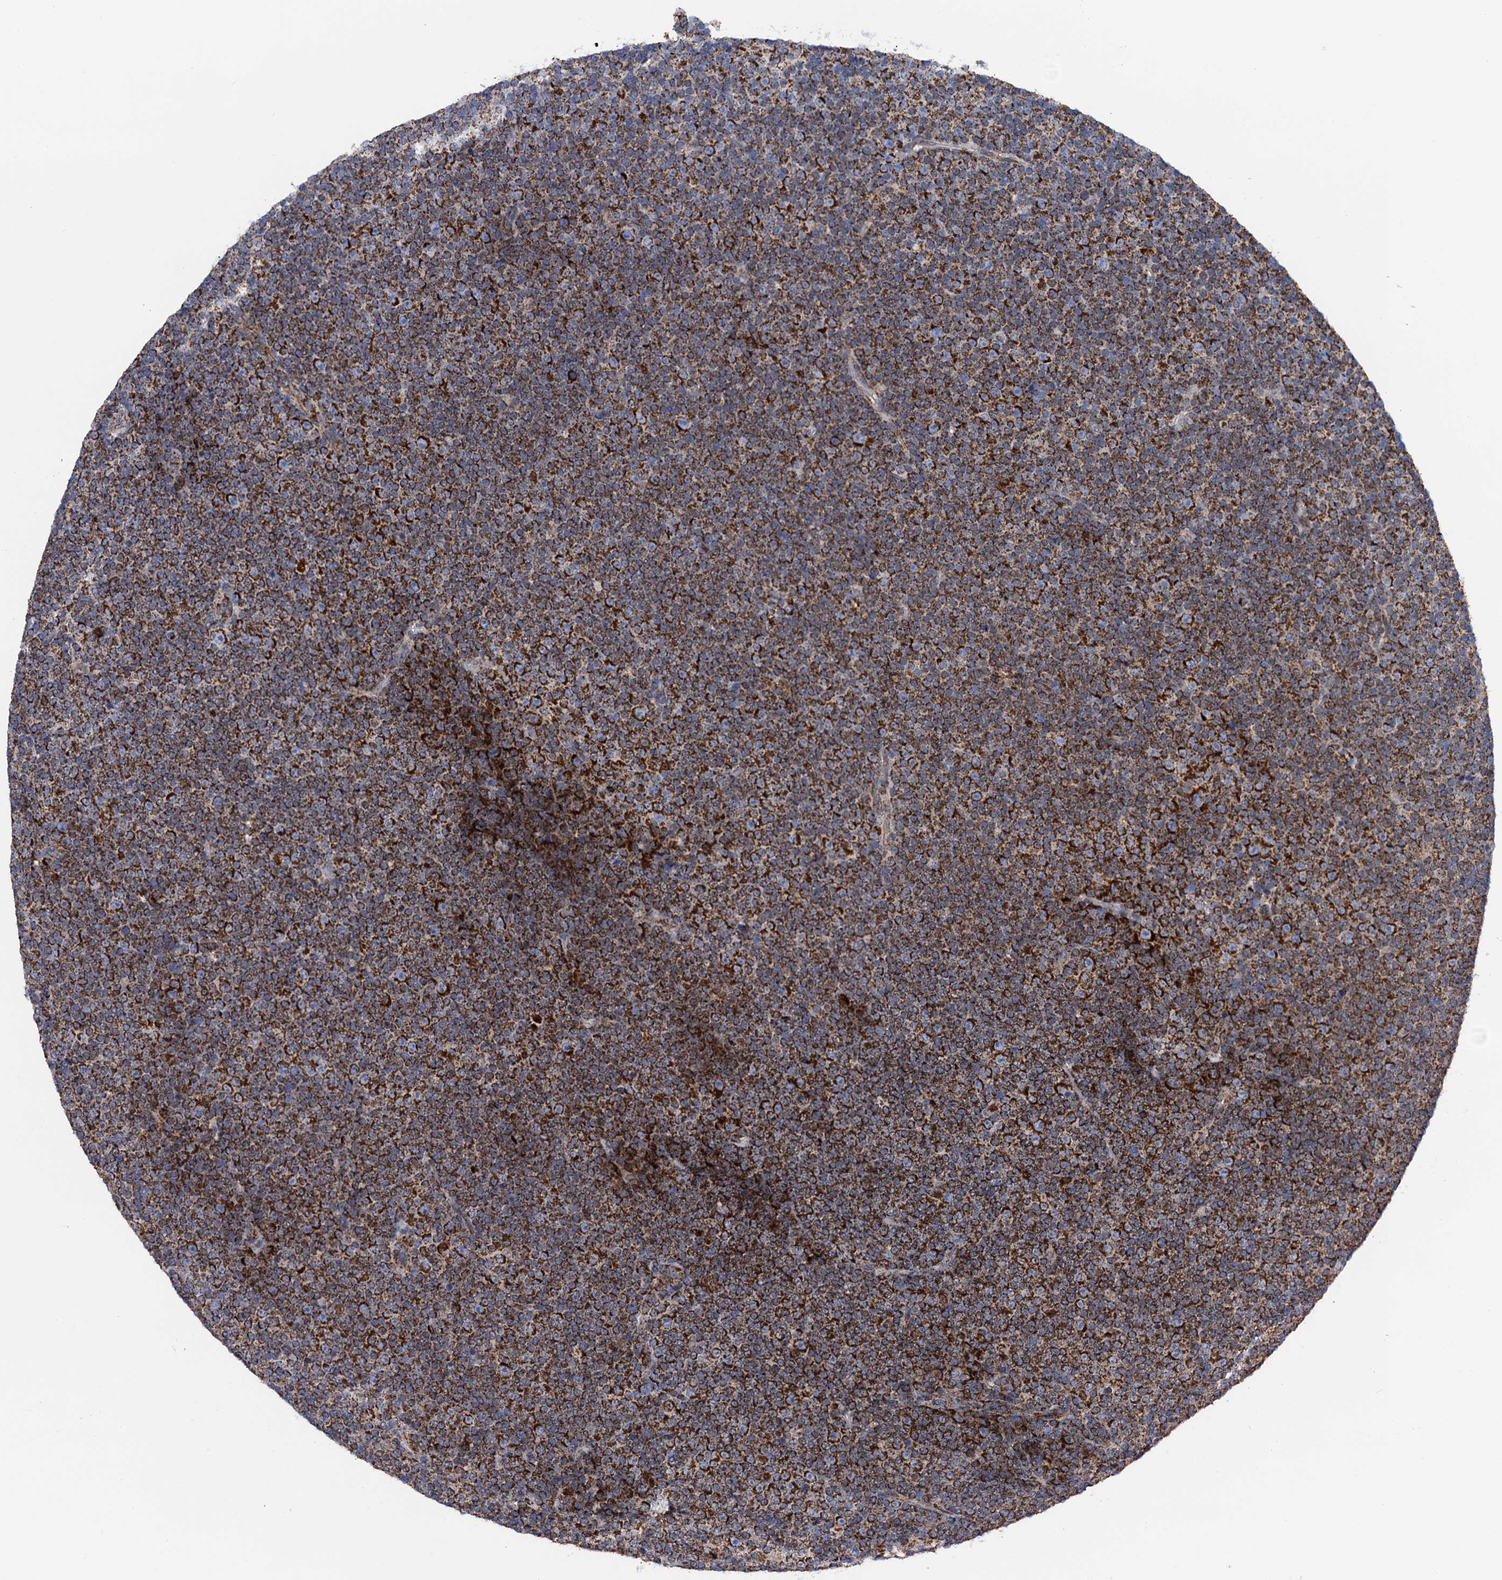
{"staining": {"intensity": "strong", "quantity": ">75%", "location": "cytoplasmic/membranous"}, "tissue": "lymphoma", "cell_type": "Tumor cells", "image_type": "cancer", "snomed": [{"axis": "morphology", "description": "Malignant lymphoma, non-Hodgkin's type, Low grade"}, {"axis": "topography", "description": "Lymph node"}], "caption": "This photomicrograph displays IHC staining of human lymphoma, with high strong cytoplasmic/membranous staining in approximately >75% of tumor cells.", "gene": "PTCD3", "patient": {"sex": "female", "age": 67}}